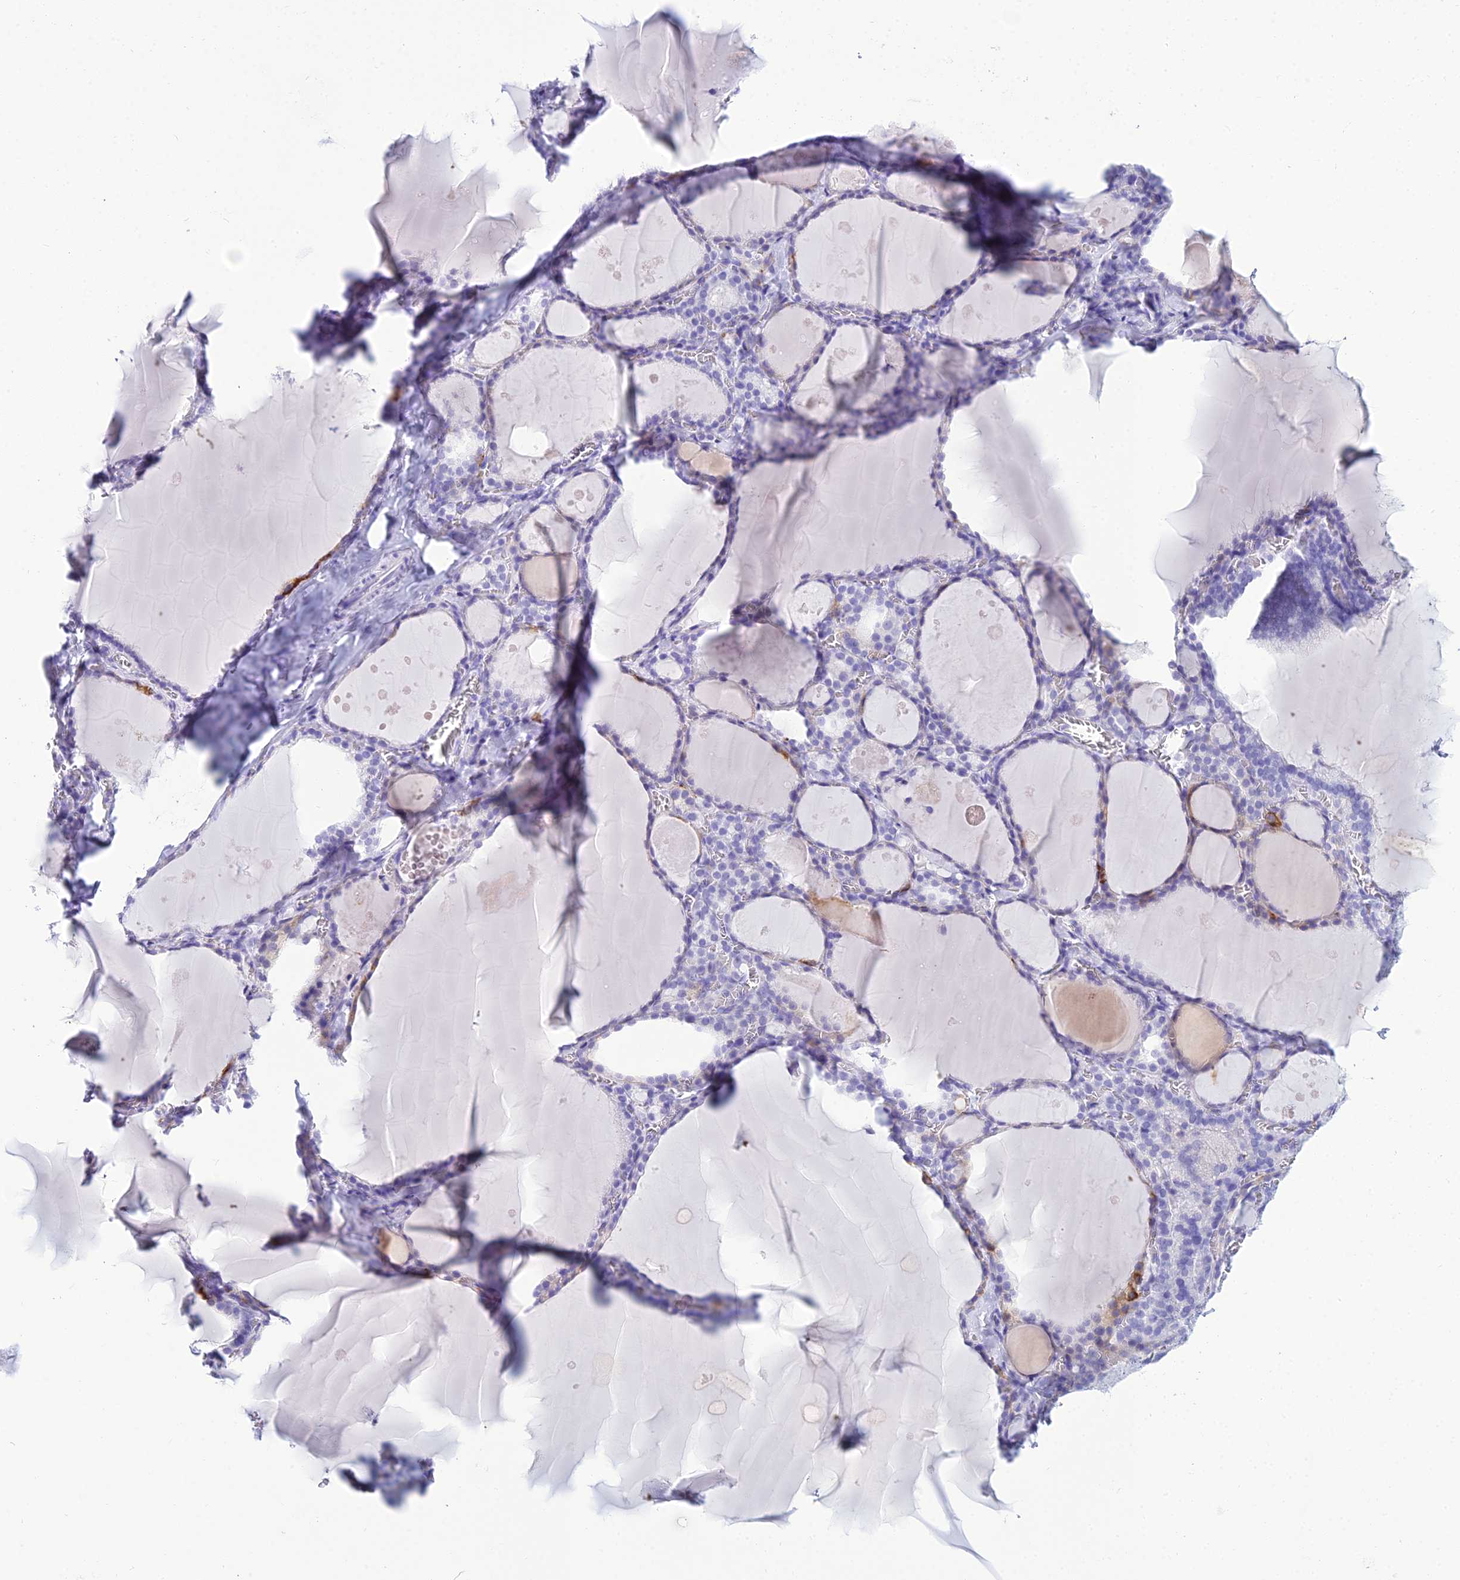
{"staining": {"intensity": "negative", "quantity": "none", "location": "none"}, "tissue": "thyroid gland", "cell_type": "Glandular cells", "image_type": "normal", "snomed": [{"axis": "morphology", "description": "Normal tissue, NOS"}, {"axis": "topography", "description": "Thyroid gland"}], "caption": "Thyroid gland was stained to show a protein in brown. There is no significant staining in glandular cells. (DAB immunohistochemistry visualized using brightfield microscopy, high magnification).", "gene": "ZNF442", "patient": {"sex": "male", "age": 56}}